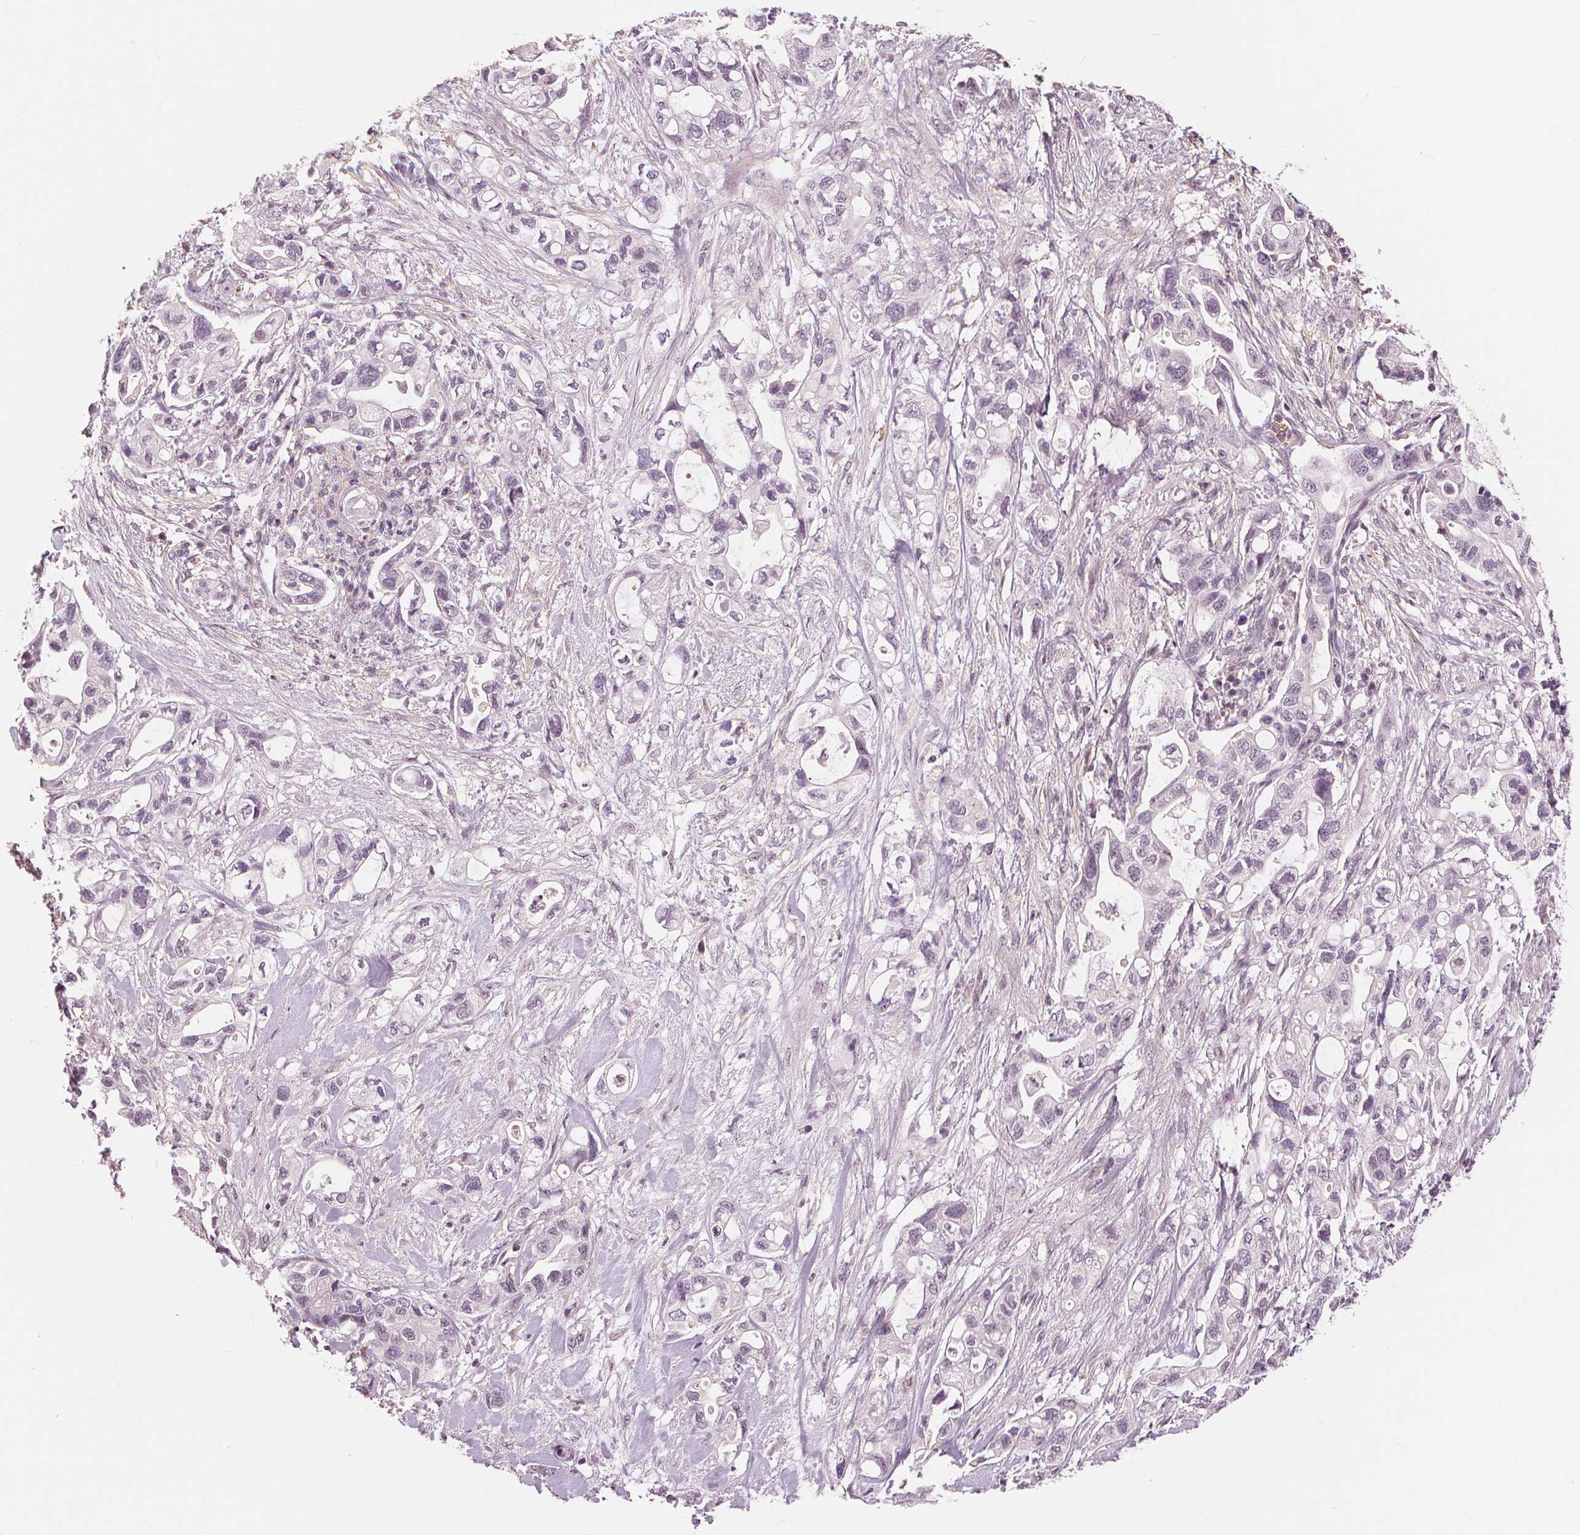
{"staining": {"intensity": "negative", "quantity": "none", "location": "none"}, "tissue": "pancreatic cancer", "cell_type": "Tumor cells", "image_type": "cancer", "snomed": [{"axis": "morphology", "description": "Adenocarcinoma, NOS"}, {"axis": "topography", "description": "Pancreas"}], "caption": "This histopathology image is of adenocarcinoma (pancreatic) stained with immunohistochemistry (IHC) to label a protein in brown with the nuclei are counter-stained blue. There is no staining in tumor cells.", "gene": "SLC34A1", "patient": {"sex": "female", "age": 72}}